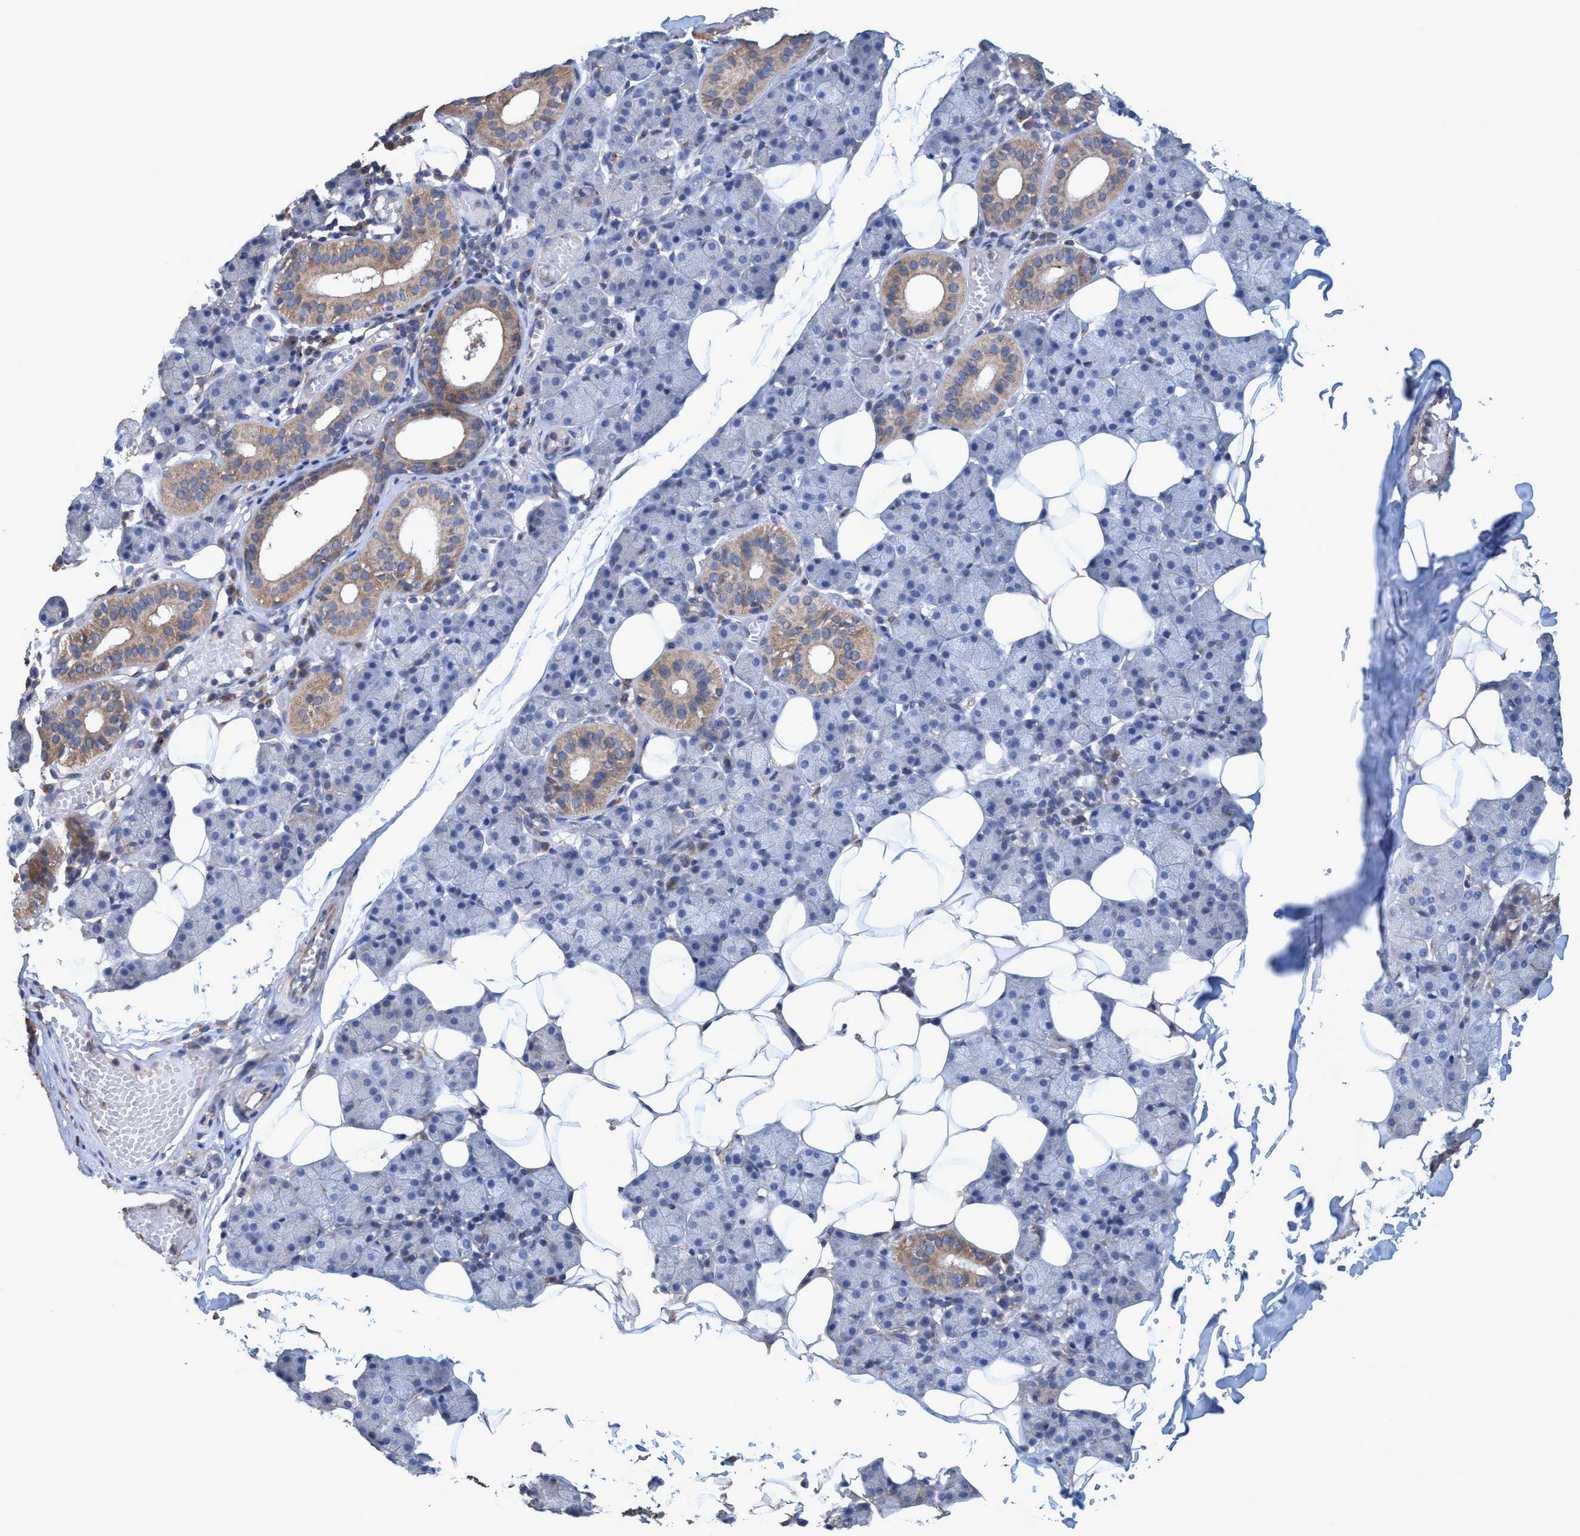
{"staining": {"intensity": "weak", "quantity": "25%-75%", "location": "cytoplasmic/membranous"}, "tissue": "salivary gland", "cell_type": "Glandular cells", "image_type": "normal", "snomed": [{"axis": "morphology", "description": "Normal tissue, NOS"}, {"axis": "topography", "description": "Salivary gland"}], "caption": "Weak cytoplasmic/membranous expression for a protein is identified in about 25%-75% of glandular cells of normal salivary gland using immunohistochemistry.", "gene": "BICD2", "patient": {"sex": "female", "age": 33}}